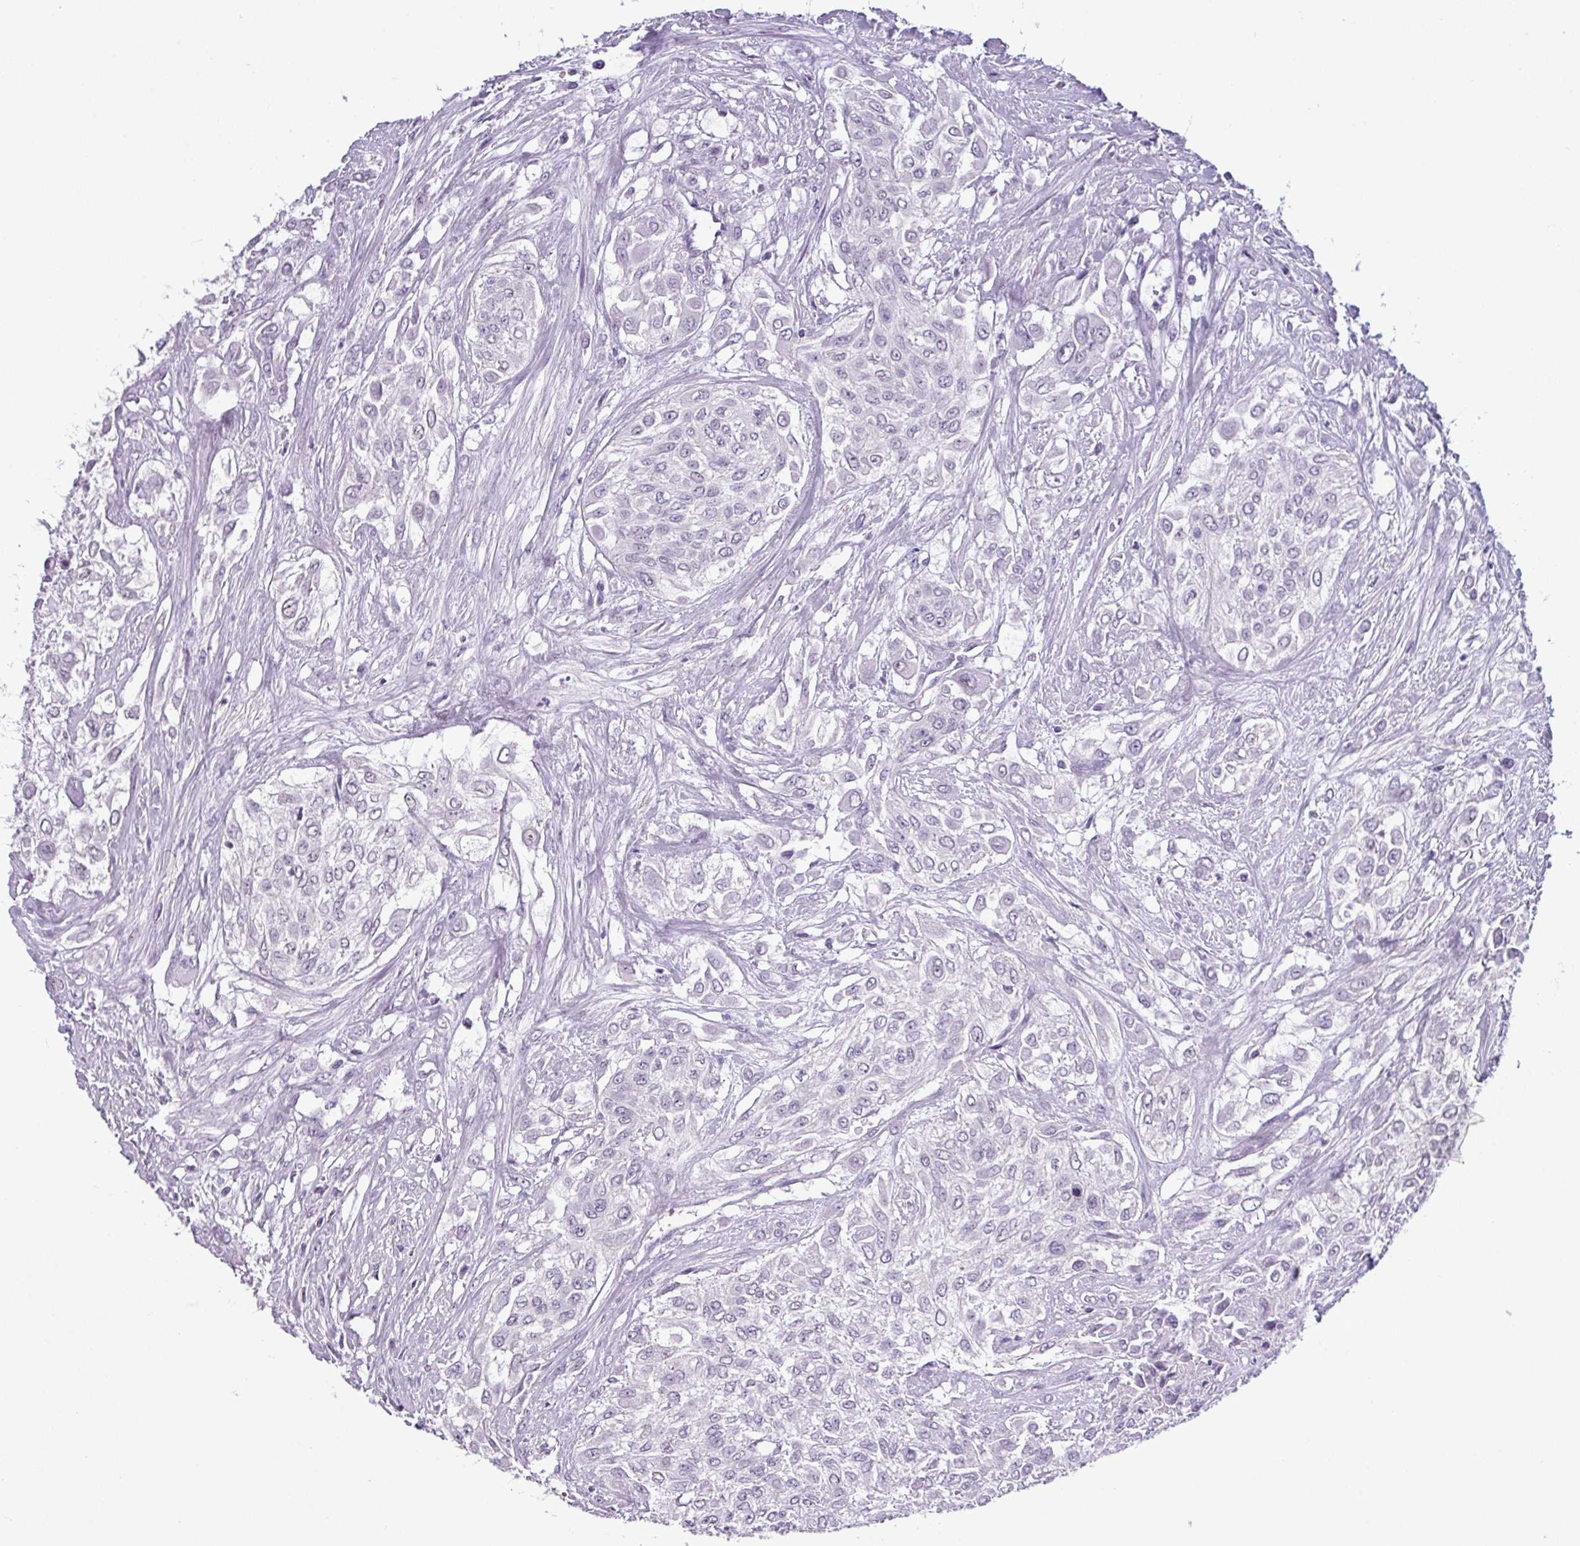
{"staining": {"intensity": "negative", "quantity": "none", "location": "none"}, "tissue": "urothelial cancer", "cell_type": "Tumor cells", "image_type": "cancer", "snomed": [{"axis": "morphology", "description": "Urothelial carcinoma, High grade"}, {"axis": "topography", "description": "Urinary bladder"}], "caption": "IHC of urothelial cancer exhibits no staining in tumor cells. (DAB immunohistochemistry, high magnification).", "gene": "SRGAP1", "patient": {"sex": "male", "age": 67}}